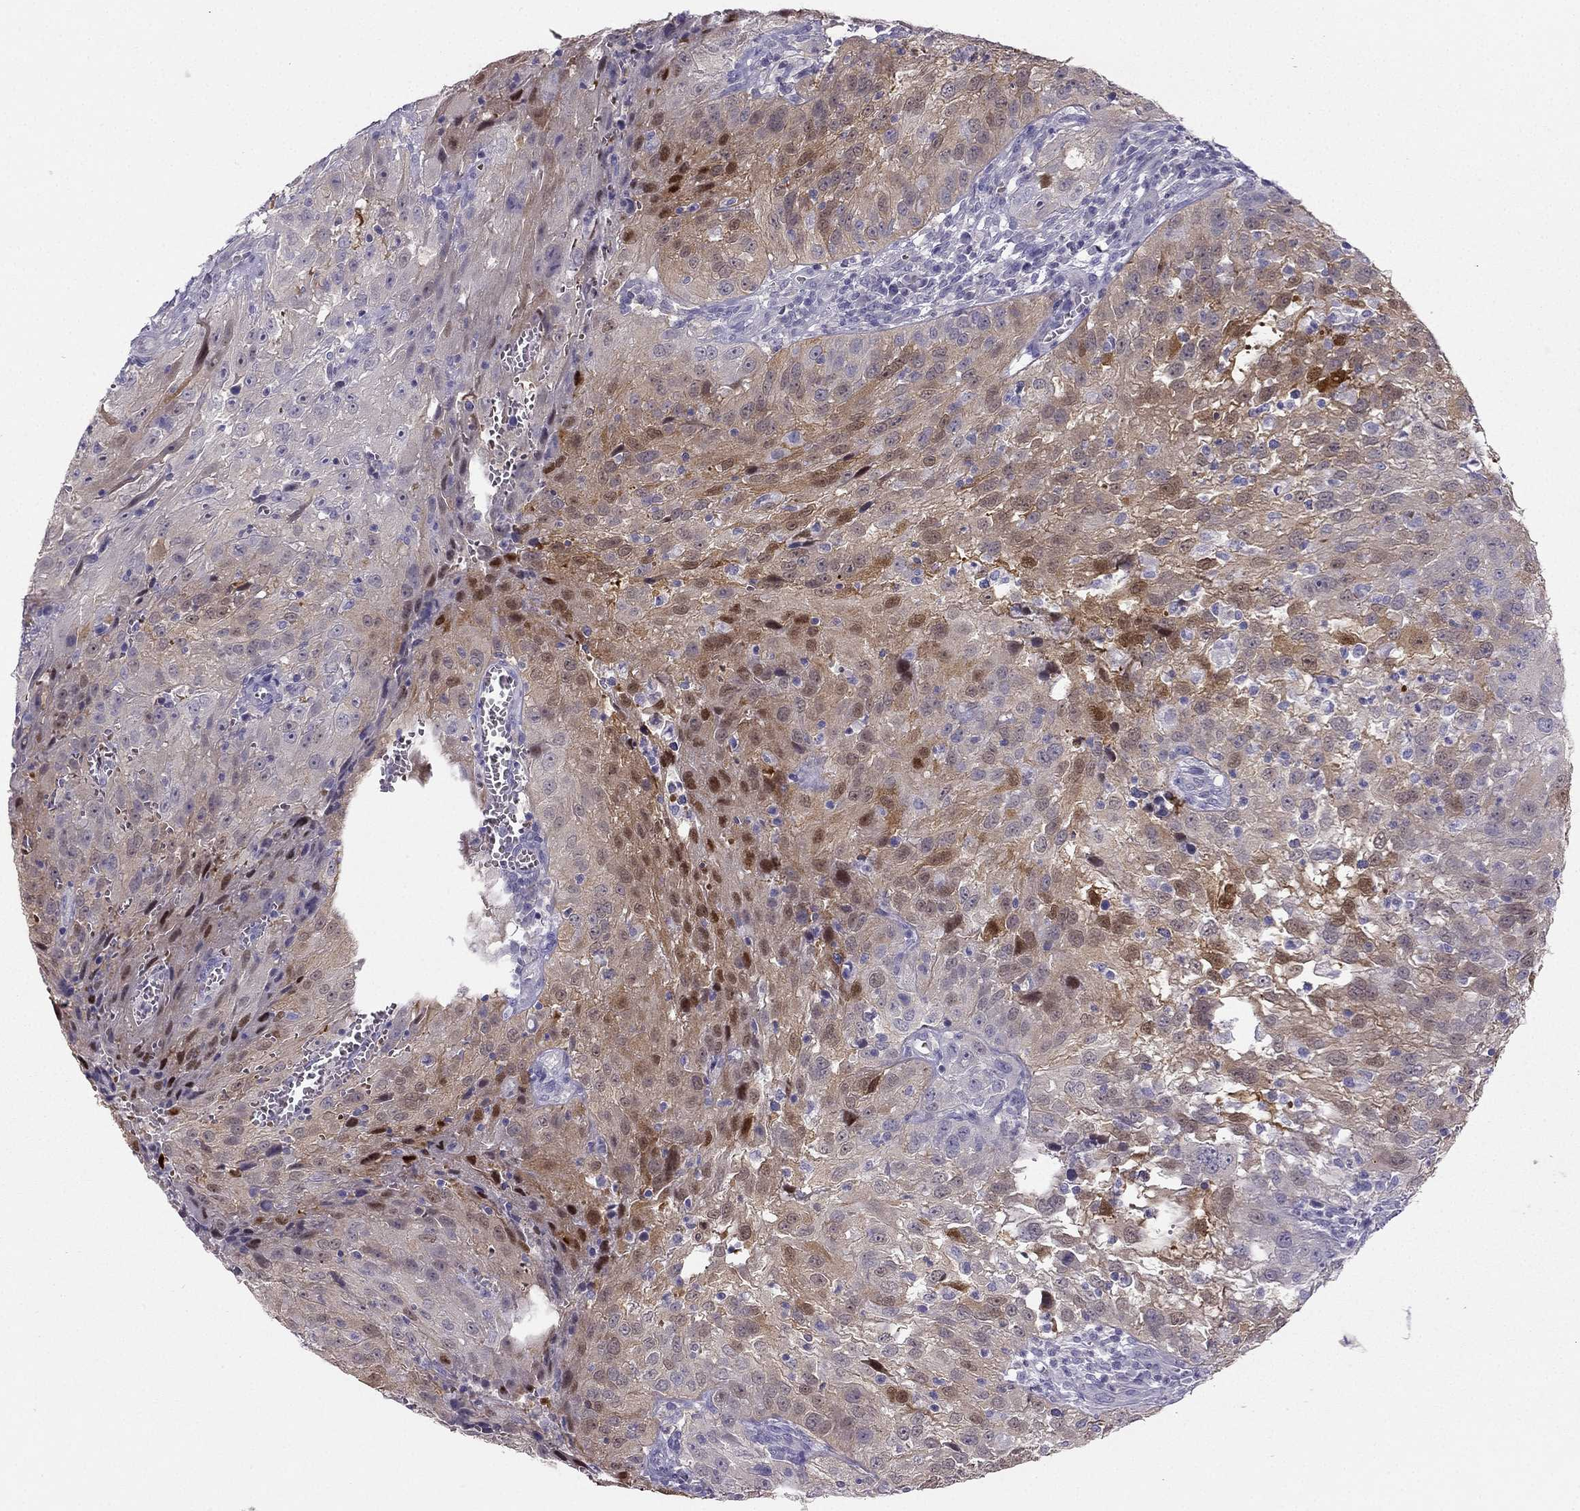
{"staining": {"intensity": "moderate", "quantity": "<25%", "location": "nuclear"}, "tissue": "cervical cancer", "cell_type": "Tumor cells", "image_type": "cancer", "snomed": [{"axis": "morphology", "description": "Squamous cell carcinoma, NOS"}, {"axis": "topography", "description": "Cervix"}], "caption": "Human squamous cell carcinoma (cervical) stained with a brown dye exhibits moderate nuclear positive positivity in about <25% of tumor cells.", "gene": "RSPH14", "patient": {"sex": "female", "age": 32}}